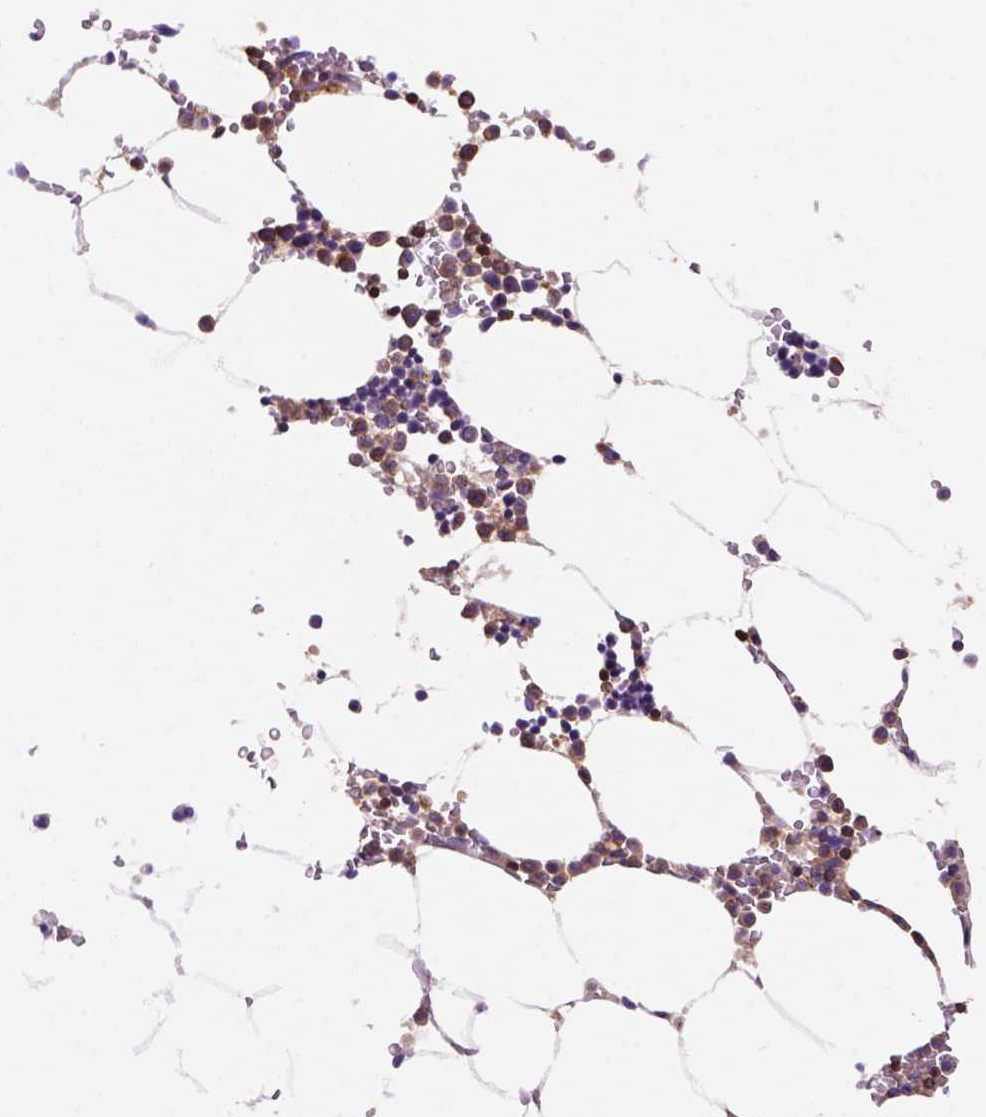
{"staining": {"intensity": "strong", "quantity": "<25%", "location": "cytoplasmic/membranous"}, "tissue": "bone marrow", "cell_type": "Hematopoietic cells", "image_type": "normal", "snomed": [{"axis": "morphology", "description": "Normal tissue, NOS"}, {"axis": "topography", "description": "Bone marrow"}], "caption": "Hematopoietic cells display medium levels of strong cytoplasmic/membranous positivity in about <25% of cells in normal bone marrow.", "gene": "INPP5D", "patient": {"sex": "female", "age": 52}}